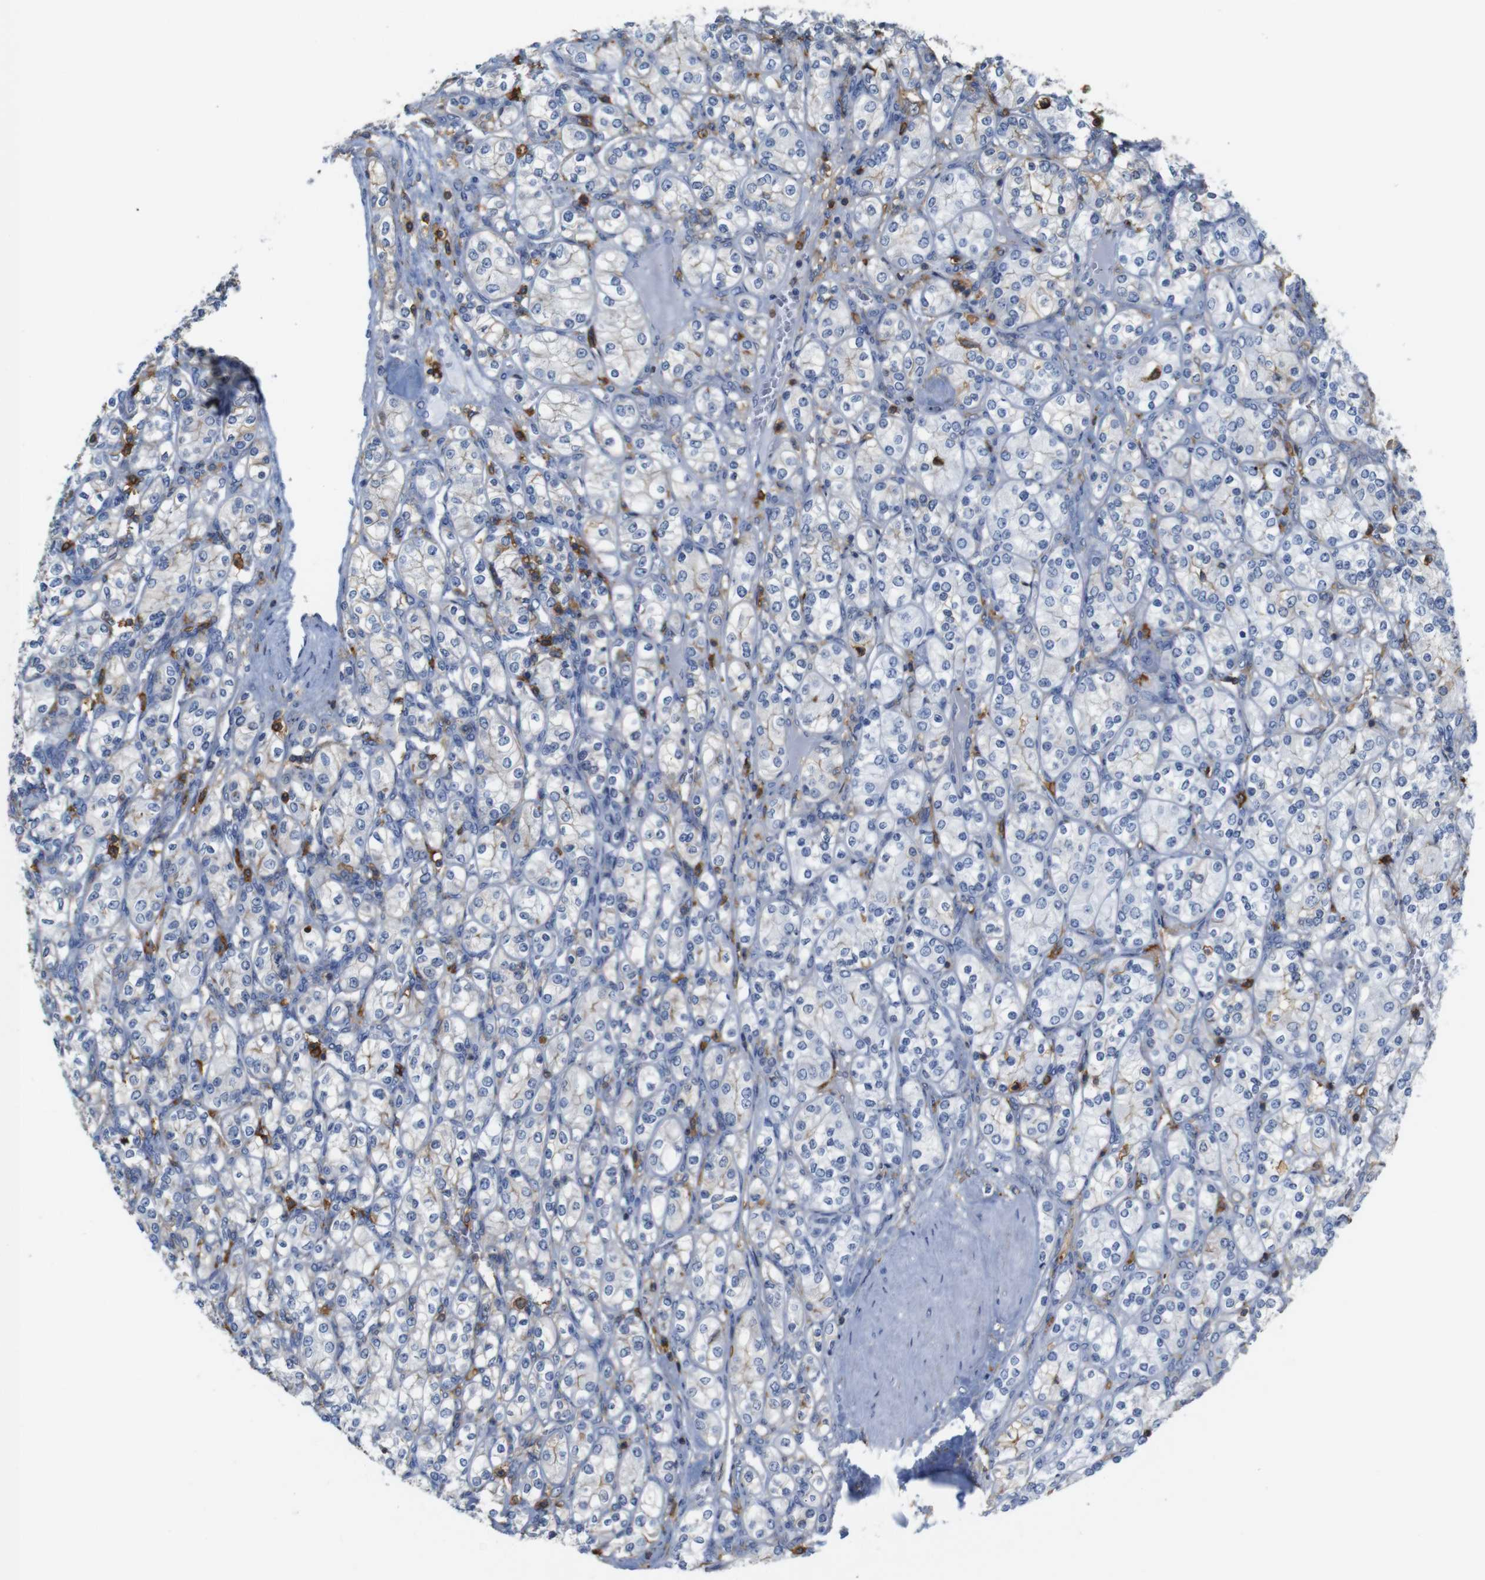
{"staining": {"intensity": "negative", "quantity": "none", "location": "none"}, "tissue": "renal cancer", "cell_type": "Tumor cells", "image_type": "cancer", "snomed": [{"axis": "morphology", "description": "Adenocarcinoma, NOS"}, {"axis": "topography", "description": "Kidney"}], "caption": "Human renal cancer stained for a protein using IHC reveals no staining in tumor cells.", "gene": "ANXA1", "patient": {"sex": "male", "age": 77}}